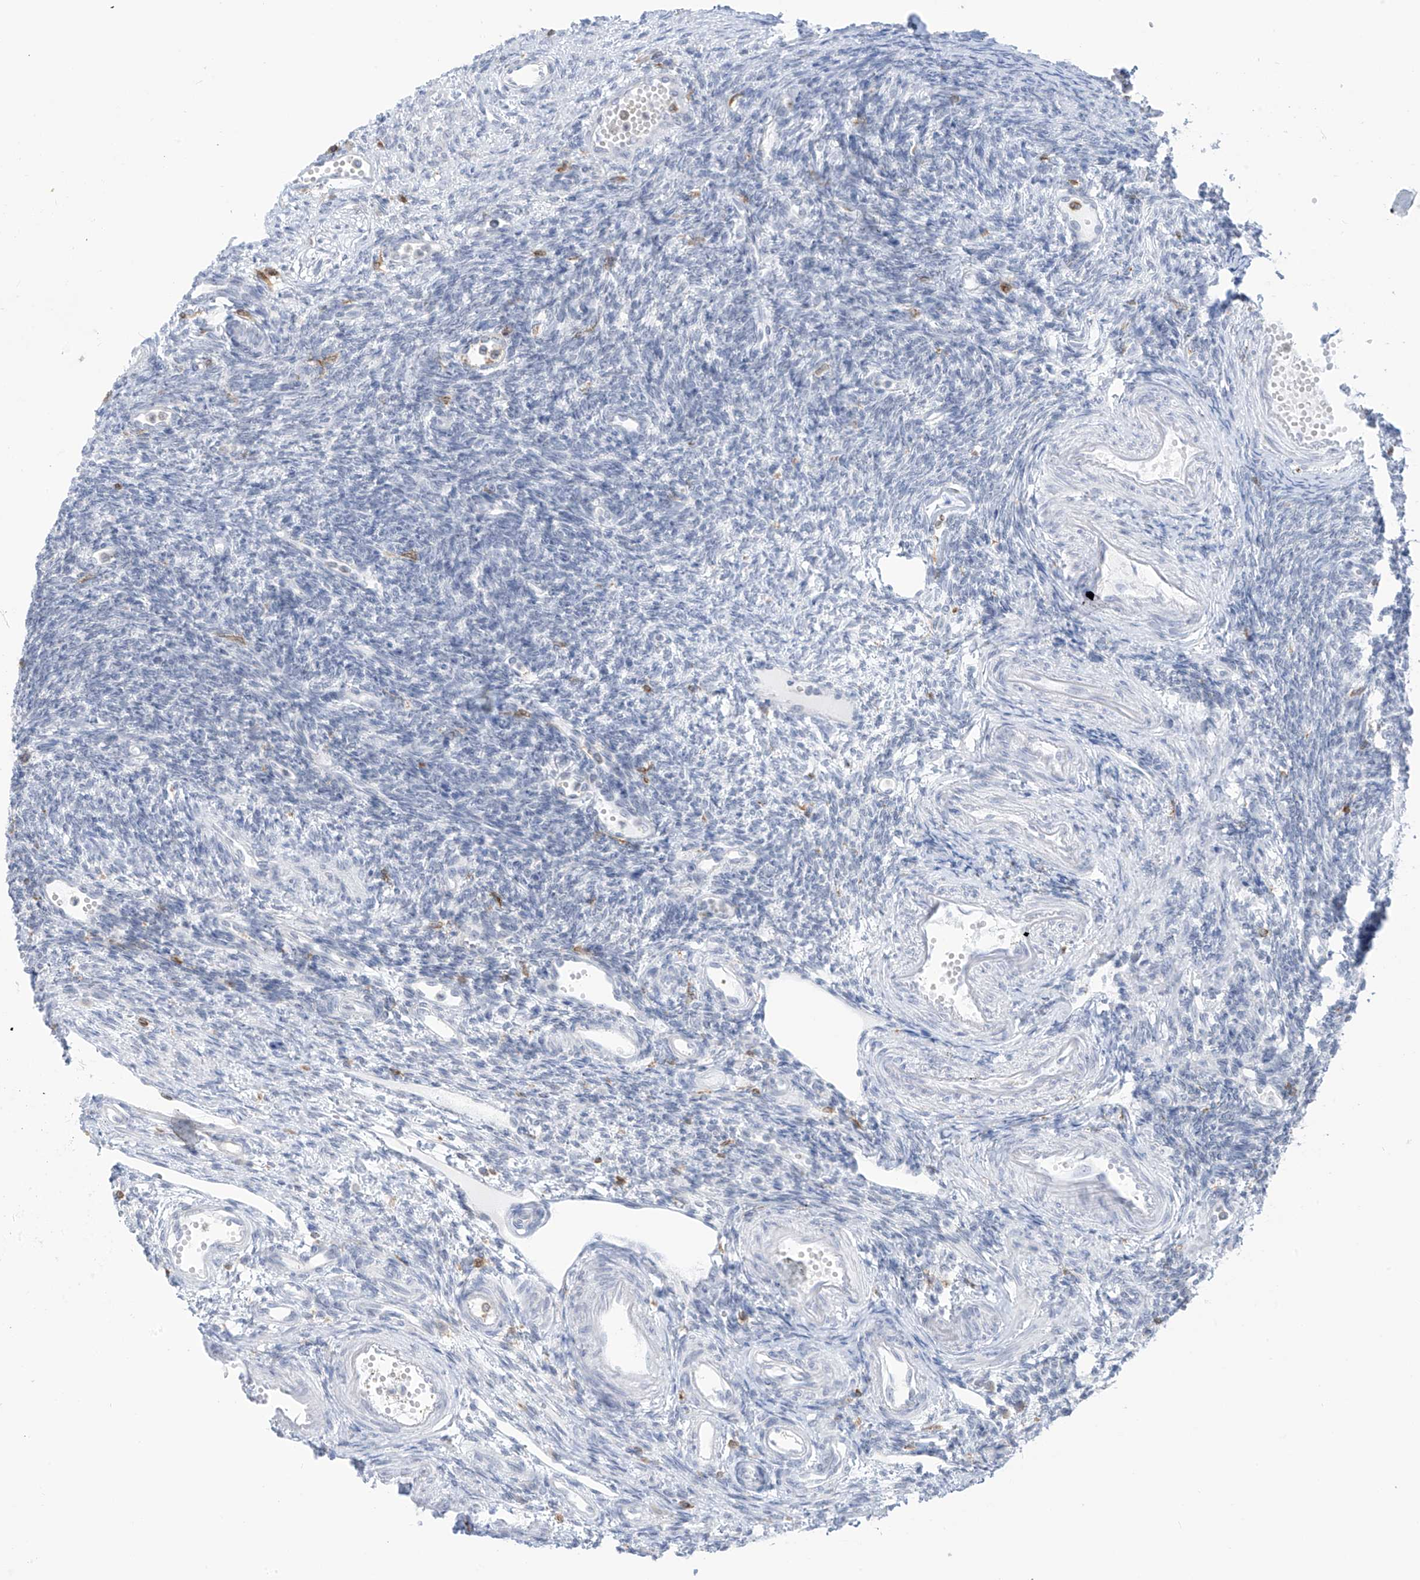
{"staining": {"intensity": "negative", "quantity": "none", "location": "none"}, "tissue": "ovary", "cell_type": "Ovarian stroma cells", "image_type": "normal", "snomed": [{"axis": "morphology", "description": "Normal tissue, NOS"}, {"axis": "morphology", "description": "Cyst, NOS"}, {"axis": "topography", "description": "Ovary"}], "caption": "This is an IHC photomicrograph of benign human ovary. There is no staining in ovarian stroma cells.", "gene": "TBXAS1", "patient": {"sex": "female", "age": 33}}